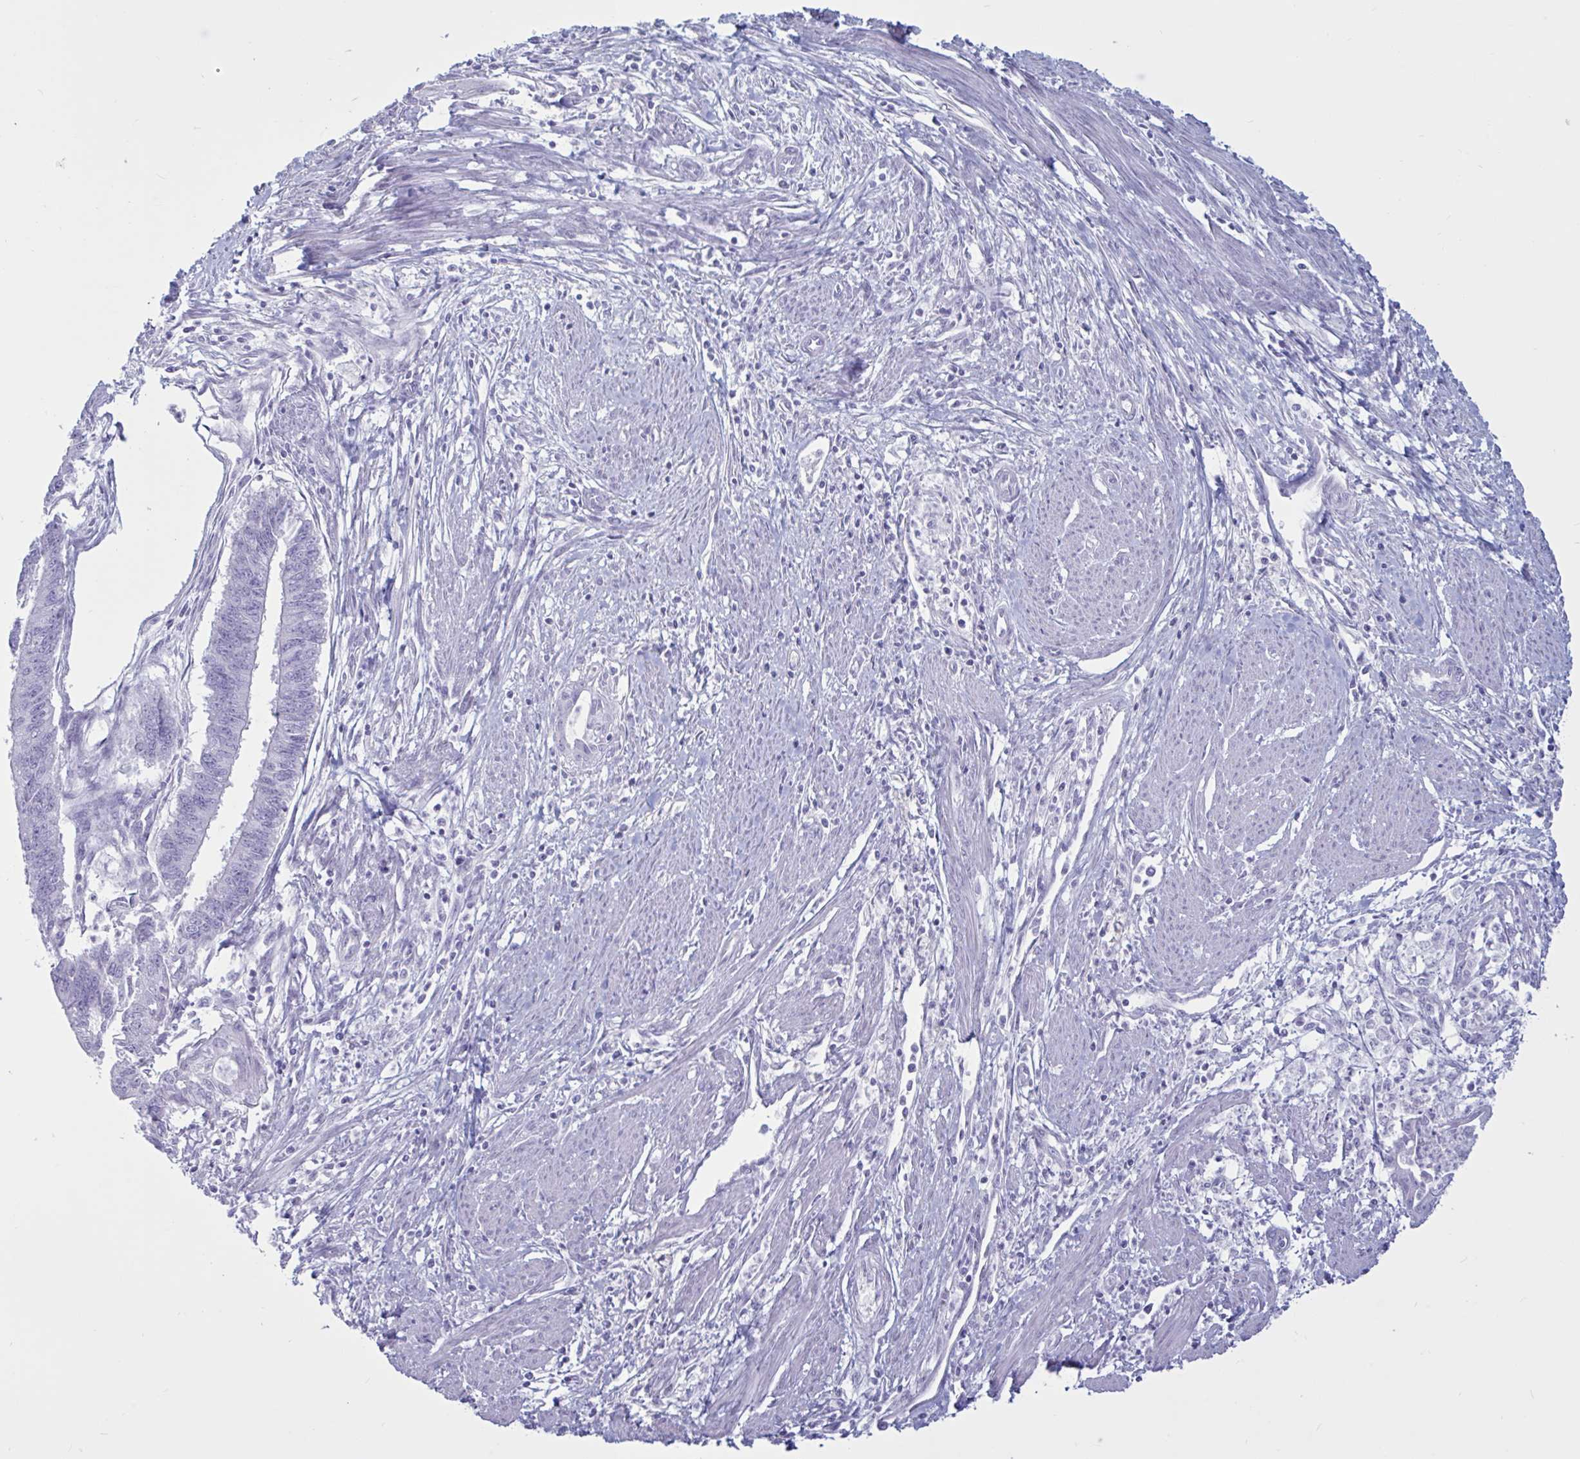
{"staining": {"intensity": "negative", "quantity": "none", "location": "none"}, "tissue": "endometrial cancer", "cell_type": "Tumor cells", "image_type": "cancer", "snomed": [{"axis": "morphology", "description": "Adenocarcinoma, NOS"}, {"axis": "topography", "description": "Endometrium"}], "caption": "This micrograph is of endometrial cancer (adenocarcinoma) stained with immunohistochemistry (IHC) to label a protein in brown with the nuclei are counter-stained blue. There is no positivity in tumor cells.", "gene": "BBS10", "patient": {"sex": "female", "age": 73}}